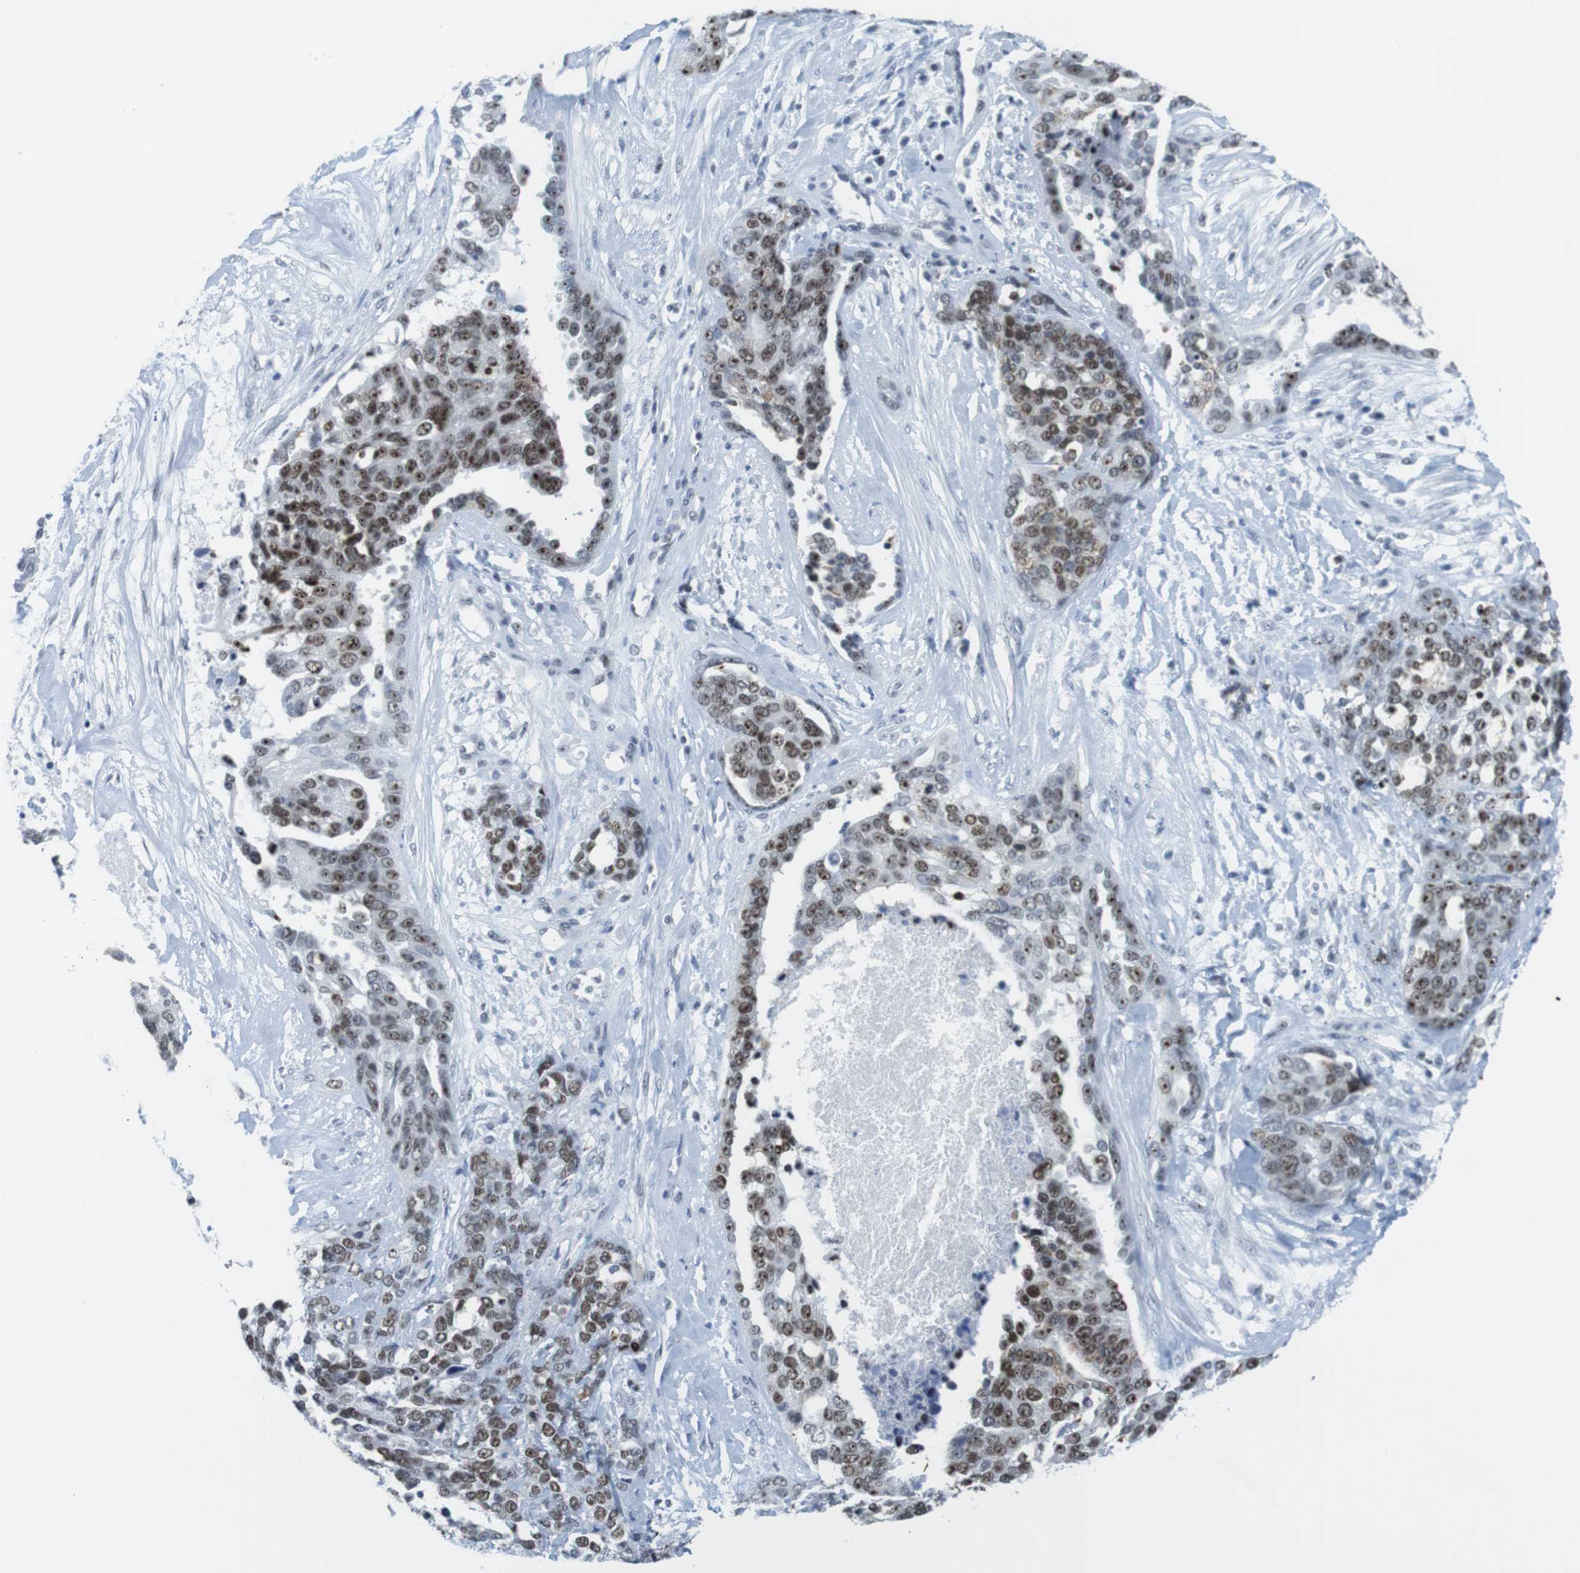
{"staining": {"intensity": "moderate", "quantity": ">75%", "location": "nuclear"}, "tissue": "ovarian cancer", "cell_type": "Tumor cells", "image_type": "cancer", "snomed": [{"axis": "morphology", "description": "Cystadenocarcinoma, serous, NOS"}, {"axis": "topography", "description": "Ovary"}], "caption": "The image reveals staining of ovarian cancer (serous cystadenocarcinoma), revealing moderate nuclear protein staining (brown color) within tumor cells.", "gene": "NIFK", "patient": {"sex": "female", "age": 44}}